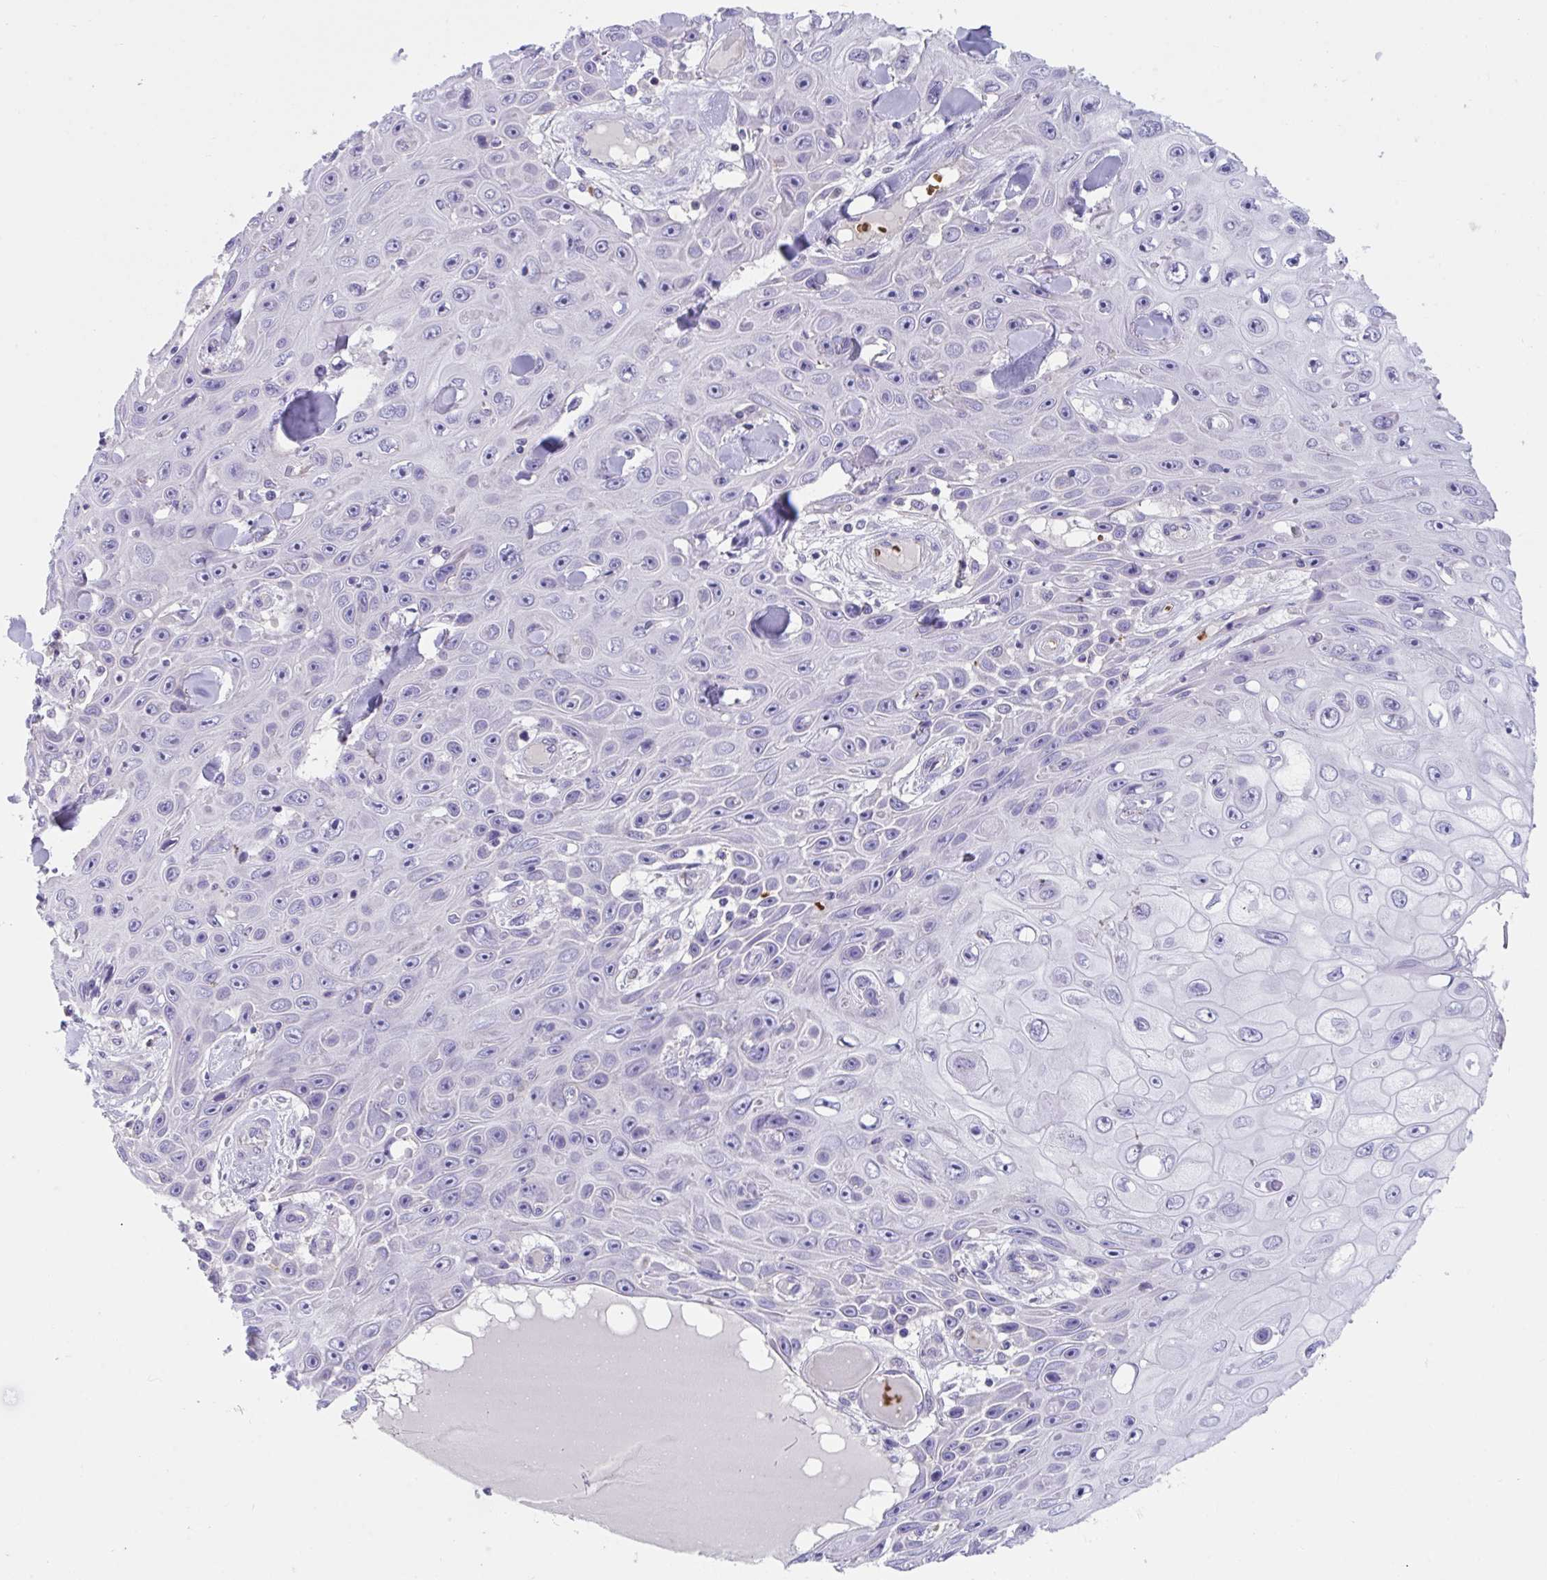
{"staining": {"intensity": "negative", "quantity": "none", "location": "none"}, "tissue": "skin cancer", "cell_type": "Tumor cells", "image_type": "cancer", "snomed": [{"axis": "morphology", "description": "Squamous cell carcinoma, NOS"}, {"axis": "topography", "description": "Skin"}], "caption": "Skin cancer was stained to show a protein in brown. There is no significant expression in tumor cells. Nuclei are stained in blue.", "gene": "TTC30B", "patient": {"sex": "male", "age": 82}}